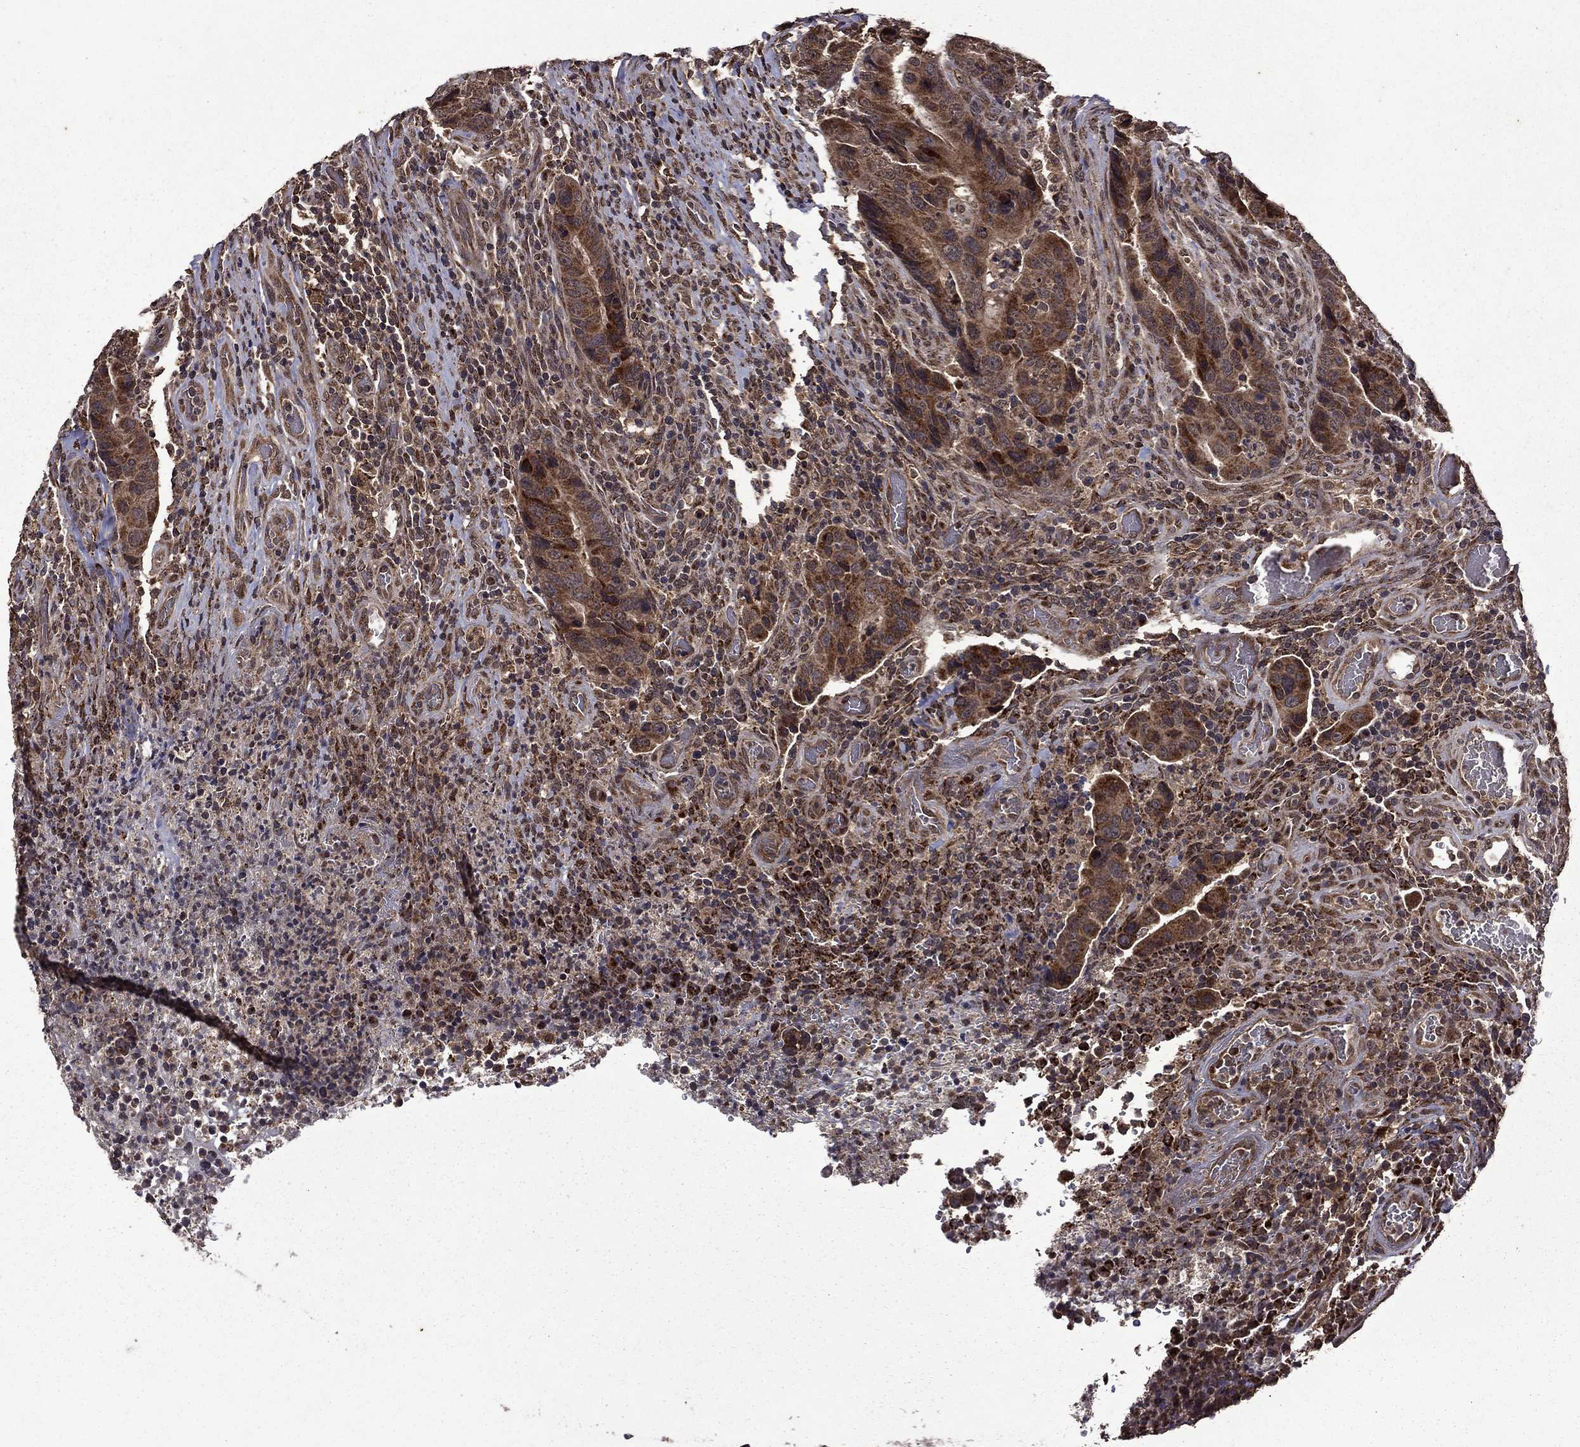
{"staining": {"intensity": "strong", "quantity": "25%-75%", "location": "cytoplasmic/membranous"}, "tissue": "colorectal cancer", "cell_type": "Tumor cells", "image_type": "cancer", "snomed": [{"axis": "morphology", "description": "Adenocarcinoma, NOS"}, {"axis": "topography", "description": "Colon"}], "caption": "There is high levels of strong cytoplasmic/membranous expression in tumor cells of colorectal cancer, as demonstrated by immunohistochemical staining (brown color).", "gene": "ITM2B", "patient": {"sex": "female", "age": 56}}